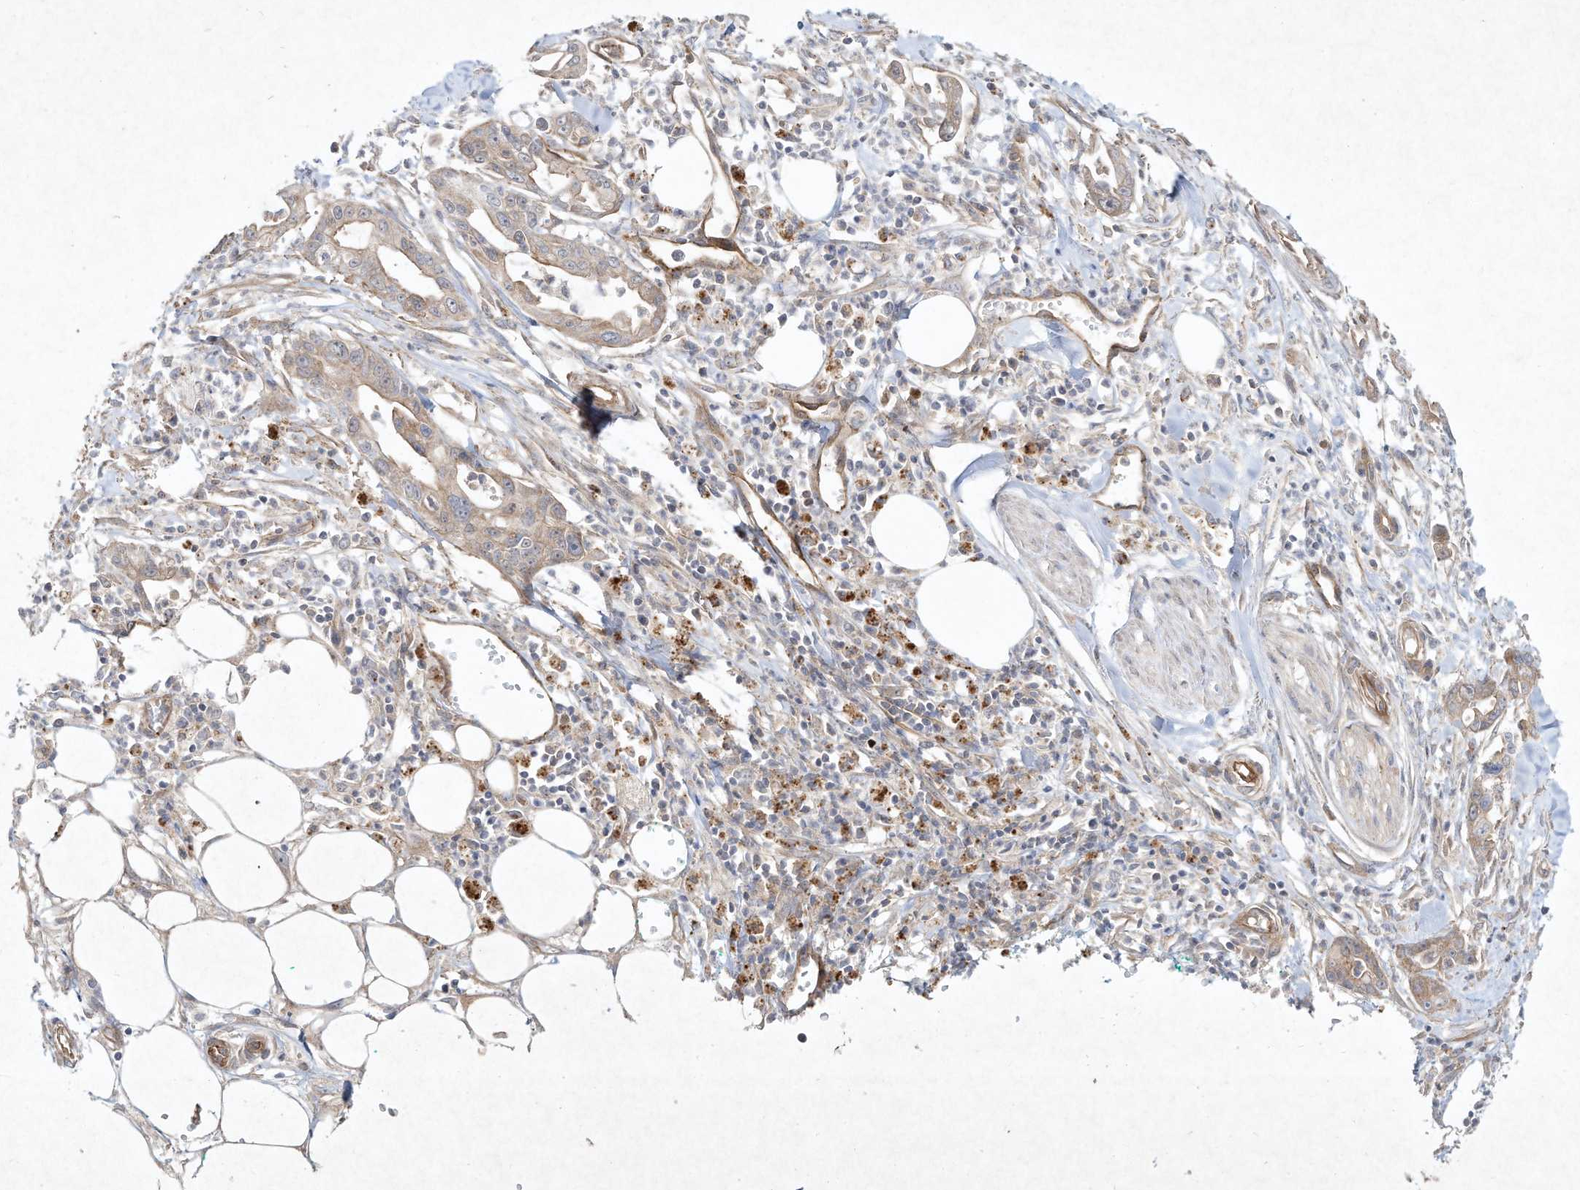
{"staining": {"intensity": "weak", "quantity": "25%-75%", "location": "cytoplasmic/membranous"}, "tissue": "pancreatic cancer", "cell_type": "Tumor cells", "image_type": "cancer", "snomed": [{"axis": "morphology", "description": "Adenocarcinoma, NOS"}, {"axis": "topography", "description": "Pancreas"}], "caption": "The immunohistochemical stain shows weak cytoplasmic/membranous staining in tumor cells of pancreatic adenocarcinoma tissue.", "gene": "HTR5A", "patient": {"sex": "male", "age": 68}}